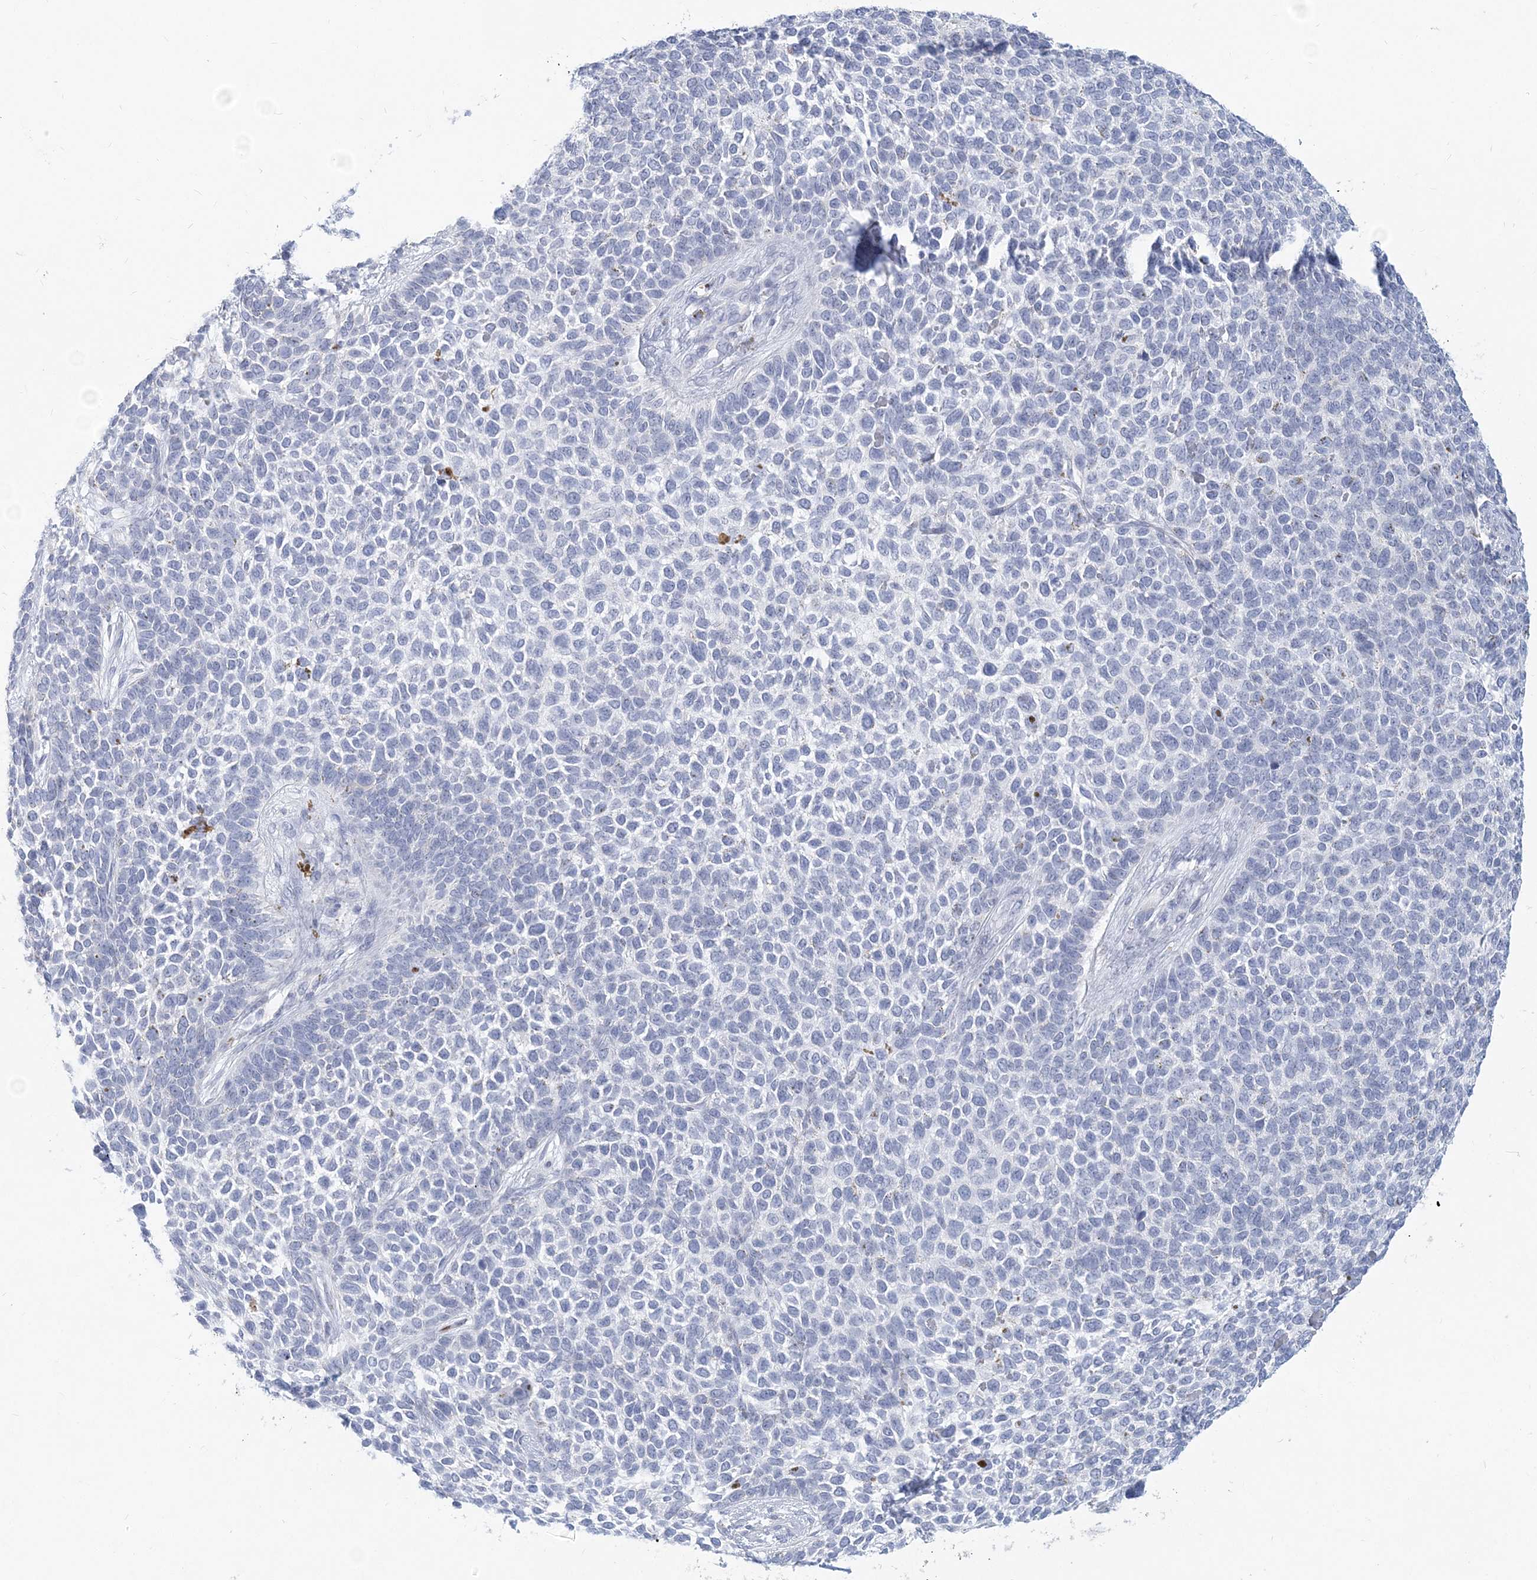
{"staining": {"intensity": "negative", "quantity": "none", "location": "none"}, "tissue": "skin cancer", "cell_type": "Tumor cells", "image_type": "cancer", "snomed": [{"axis": "morphology", "description": "Basal cell carcinoma"}, {"axis": "topography", "description": "Skin"}], "caption": "This is an immunohistochemistry image of basal cell carcinoma (skin). There is no expression in tumor cells.", "gene": "CSN1S1", "patient": {"sex": "female", "age": 84}}